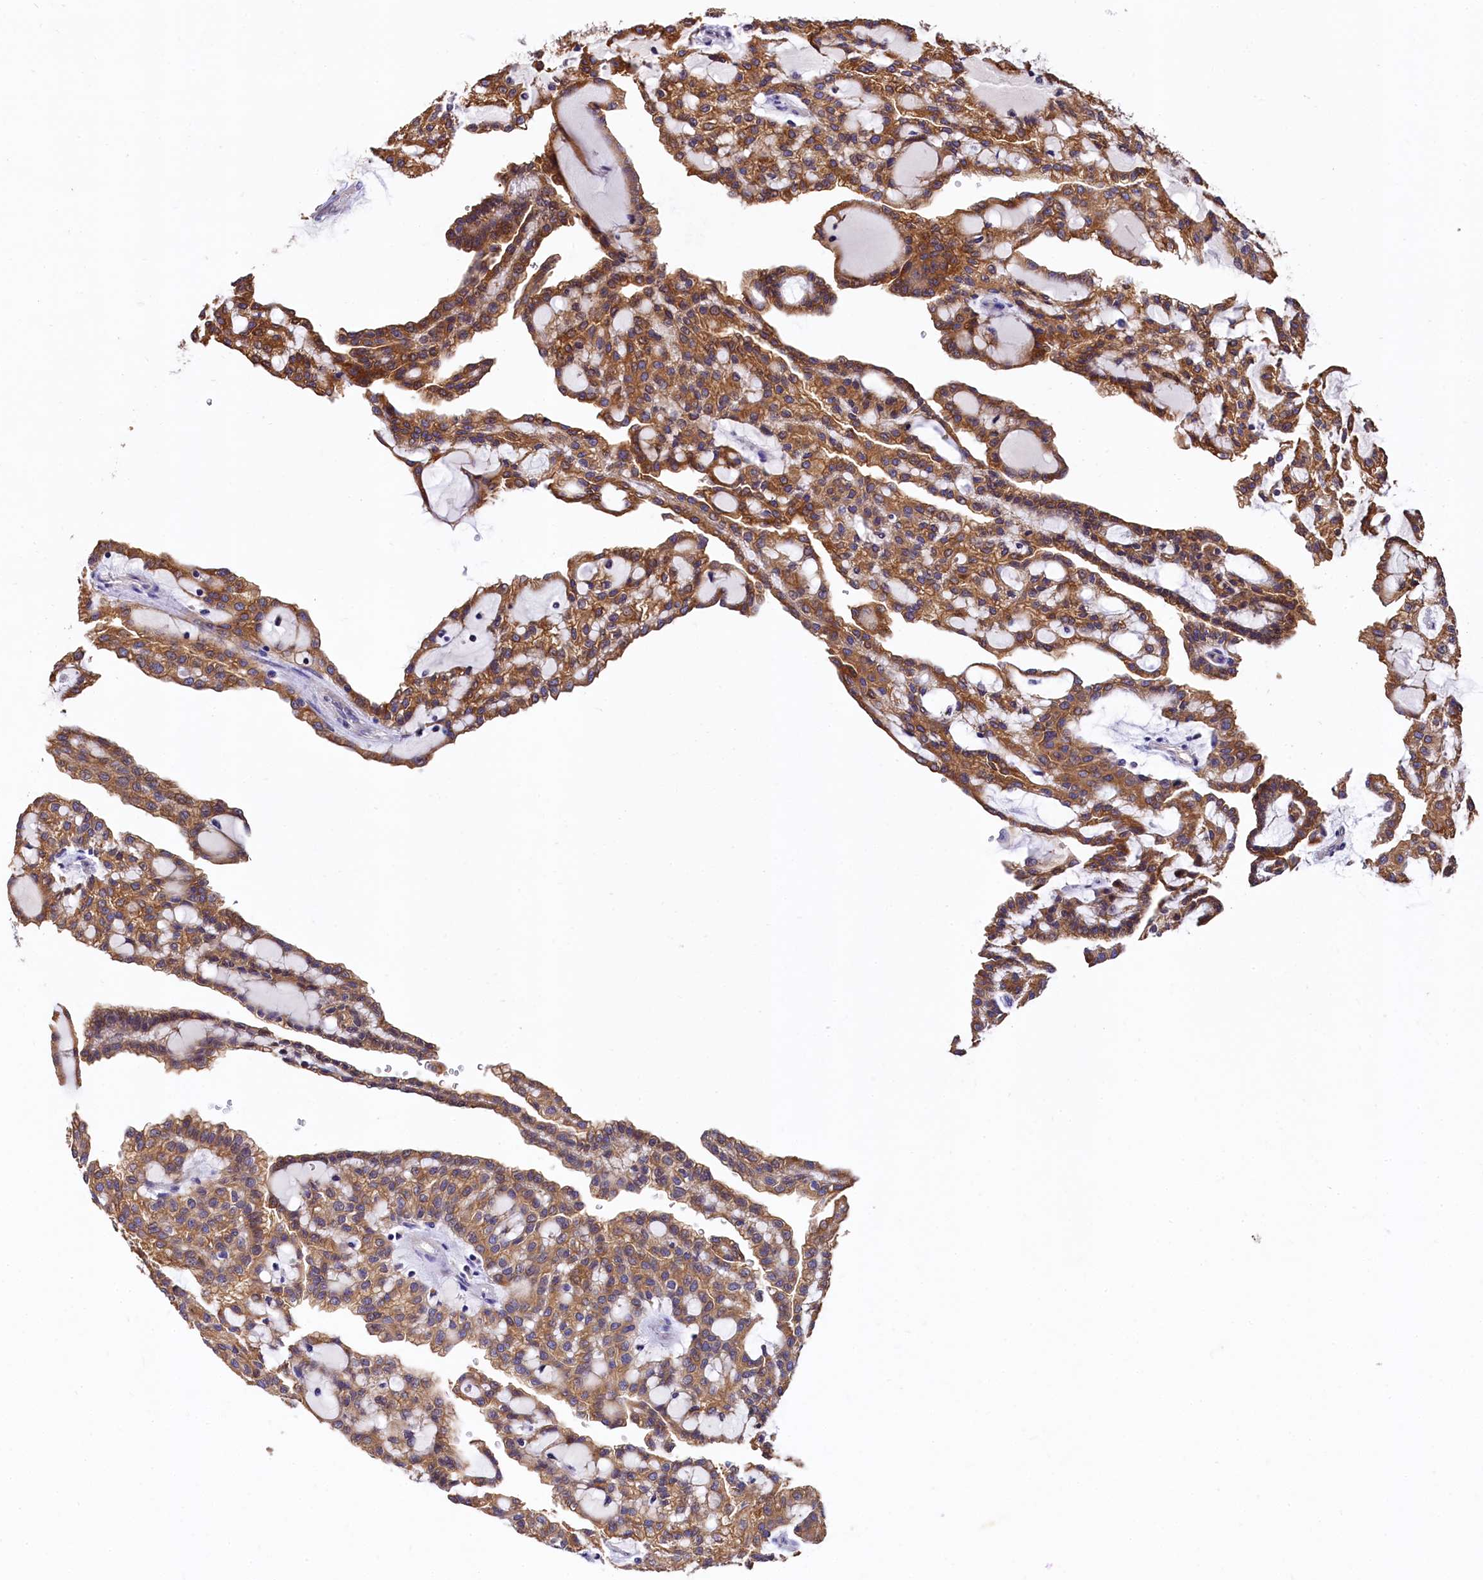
{"staining": {"intensity": "strong", "quantity": ">75%", "location": "cytoplasmic/membranous"}, "tissue": "renal cancer", "cell_type": "Tumor cells", "image_type": "cancer", "snomed": [{"axis": "morphology", "description": "Adenocarcinoma, NOS"}, {"axis": "topography", "description": "Kidney"}], "caption": "Renal cancer (adenocarcinoma) stained with DAB (3,3'-diaminobenzidine) immunohistochemistry demonstrates high levels of strong cytoplasmic/membranous positivity in approximately >75% of tumor cells.", "gene": "EPS8L2", "patient": {"sex": "male", "age": 63}}